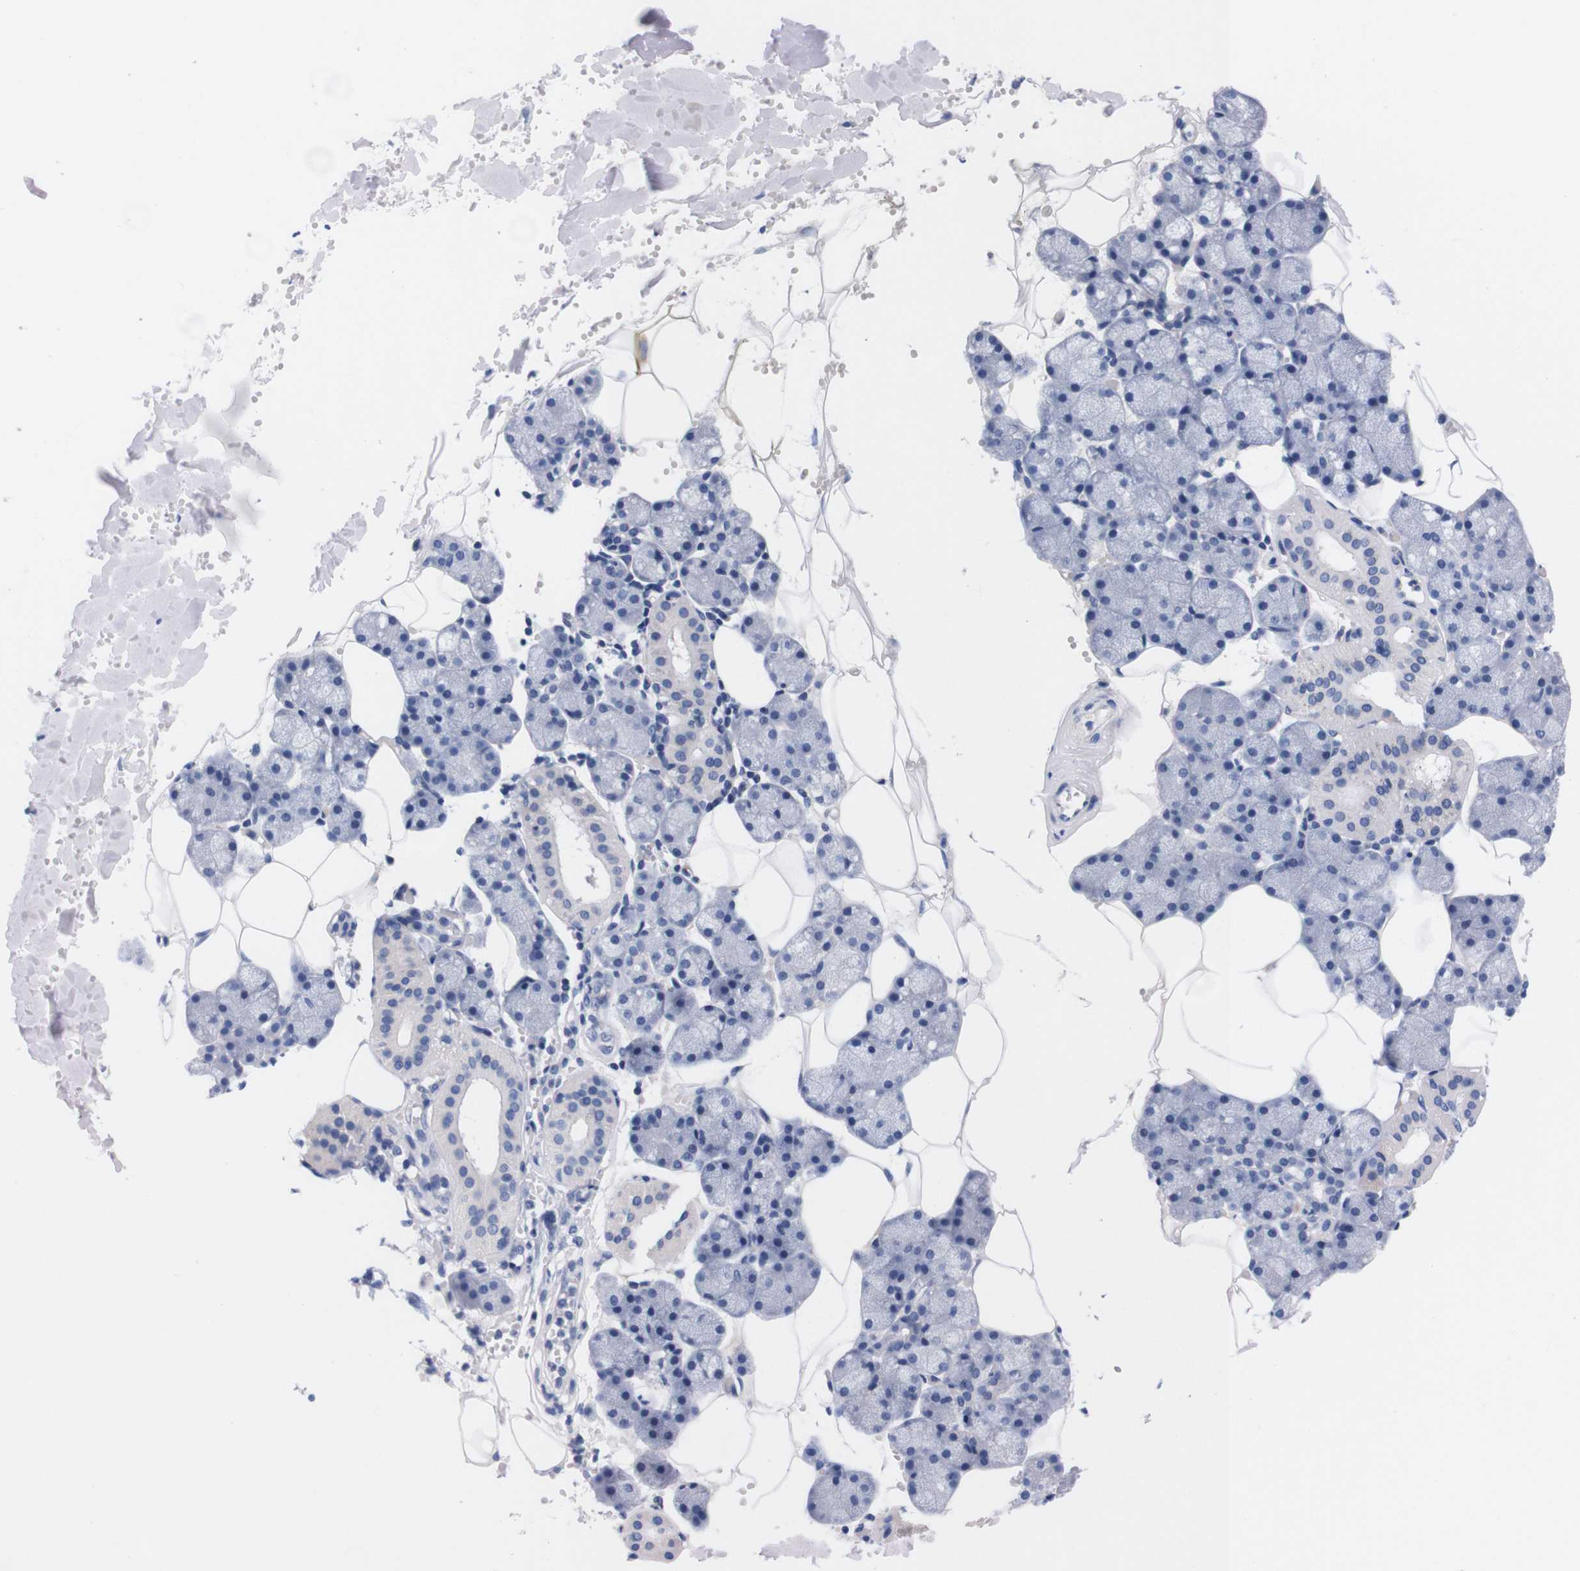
{"staining": {"intensity": "negative", "quantity": "none", "location": "none"}, "tissue": "salivary gland", "cell_type": "Glandular cells", "image_type": "normal", "snomed": [{"axis": "morphology", "description": "Normal tissue, NOS"}, {"axis": "topography", "description": "Salivary gland"}], "caption": "The photomicrograph displays no significant expression in glandular cells of salivary gland. (Brightfield microscopy of DAB (3,3'-diaminobenzidine) immunohistochemistry at high magnification).", "gene": "FAM210A", "patient": {"sex": "male", "age": 62}}